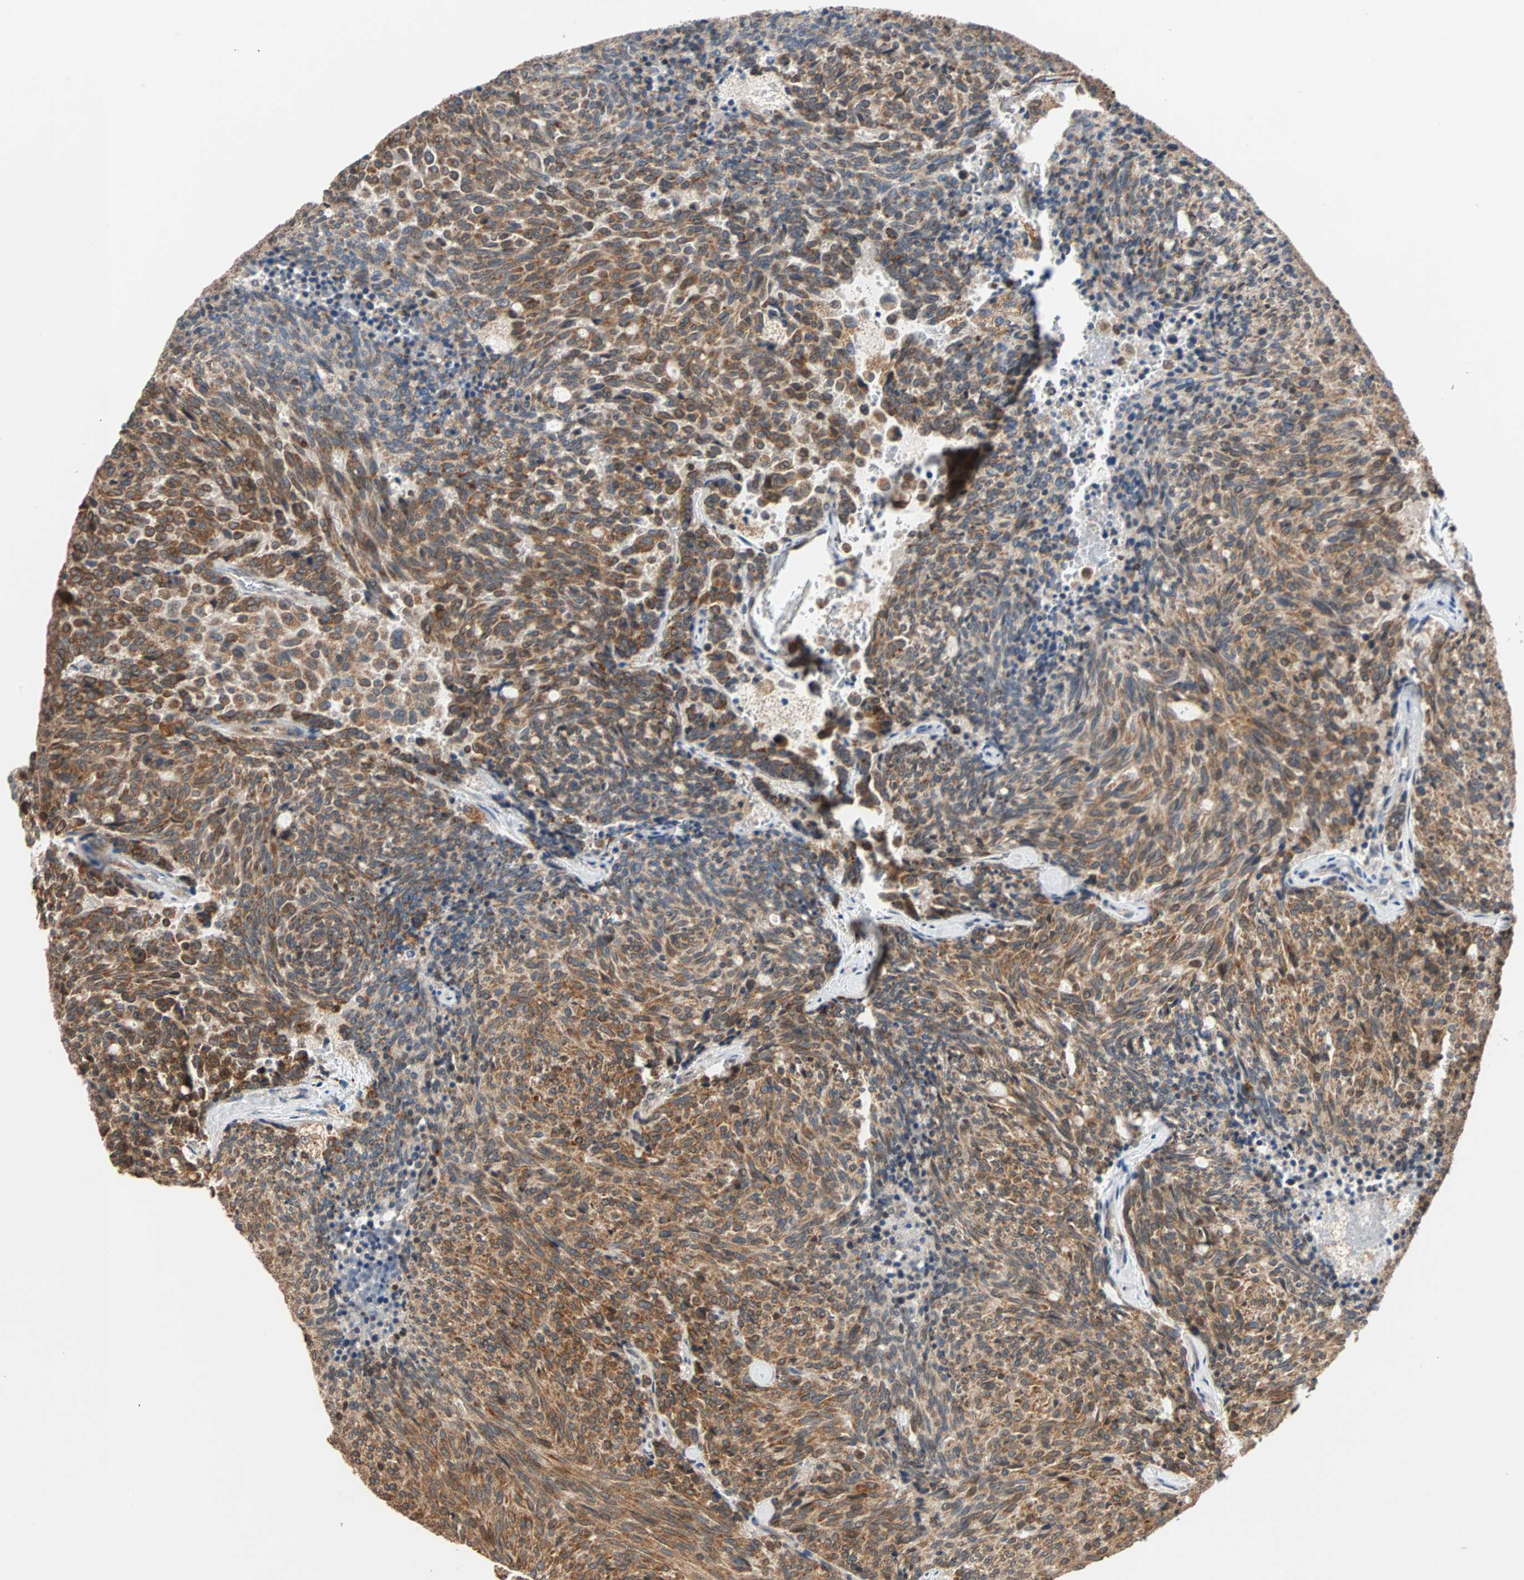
{"staining": {"intensity": "moderate", "quantity": ">75%", "location": "cytoplasmic/membranous"}, "tissue": "carcinoid", "cell_type": "Tumor cells", "image_type": "cancer", "snomed": [{"axis": "morphology", "description": "Carcinoid, malignant, NOS"}, {"axis": "topography", "description": "Pancreas"}], "caption": "Immunohistochemical staining of human carcinoid demonstrates medium levels of moderate cytoplasmic/membranous staining in approximately >75% of tumor cells.", "gene": "AUP1", "patient": {"sex": "female", "age": 54}}